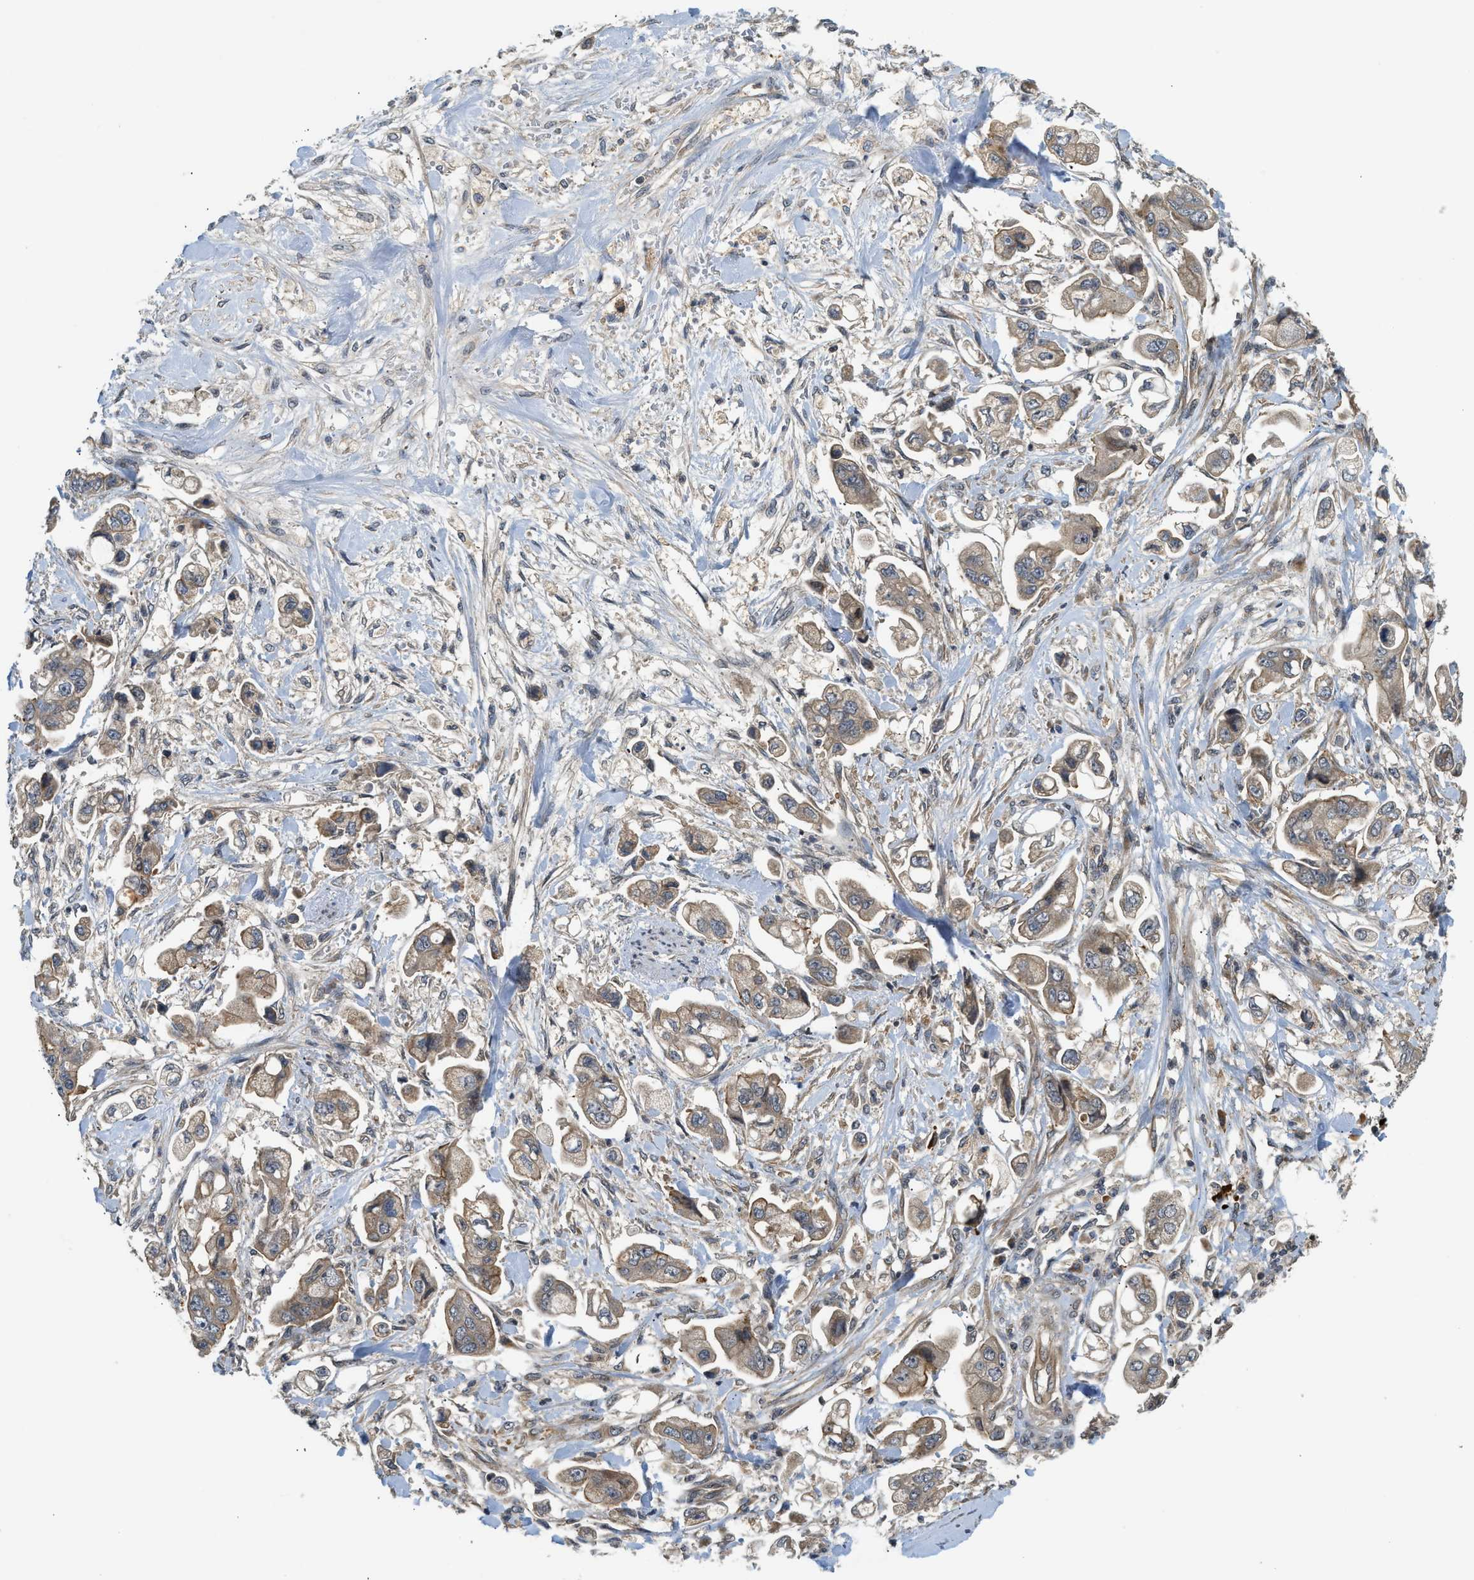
{"staining": {"intensity": "weak", "quantity": "25%-75%", "location": "cytoplasmic/membranous"}, "tissue": "stomach cancer", "cell_type": "Tumor cells", "image_type": "cancer", "snomed": [{"axis": "morphology", "description": "Adenocarcinoma, NOS"}, {"axis": "topography", "description": "Stomach"}], "caption": "The immunohistochemical stain shows weak cytoplasmic/membranous expression in tumor cells of stomach cancer (adenocarcinoma) tissue.", "gene": "ADCY8", "patient": {"sex": "male", "age": 62}}